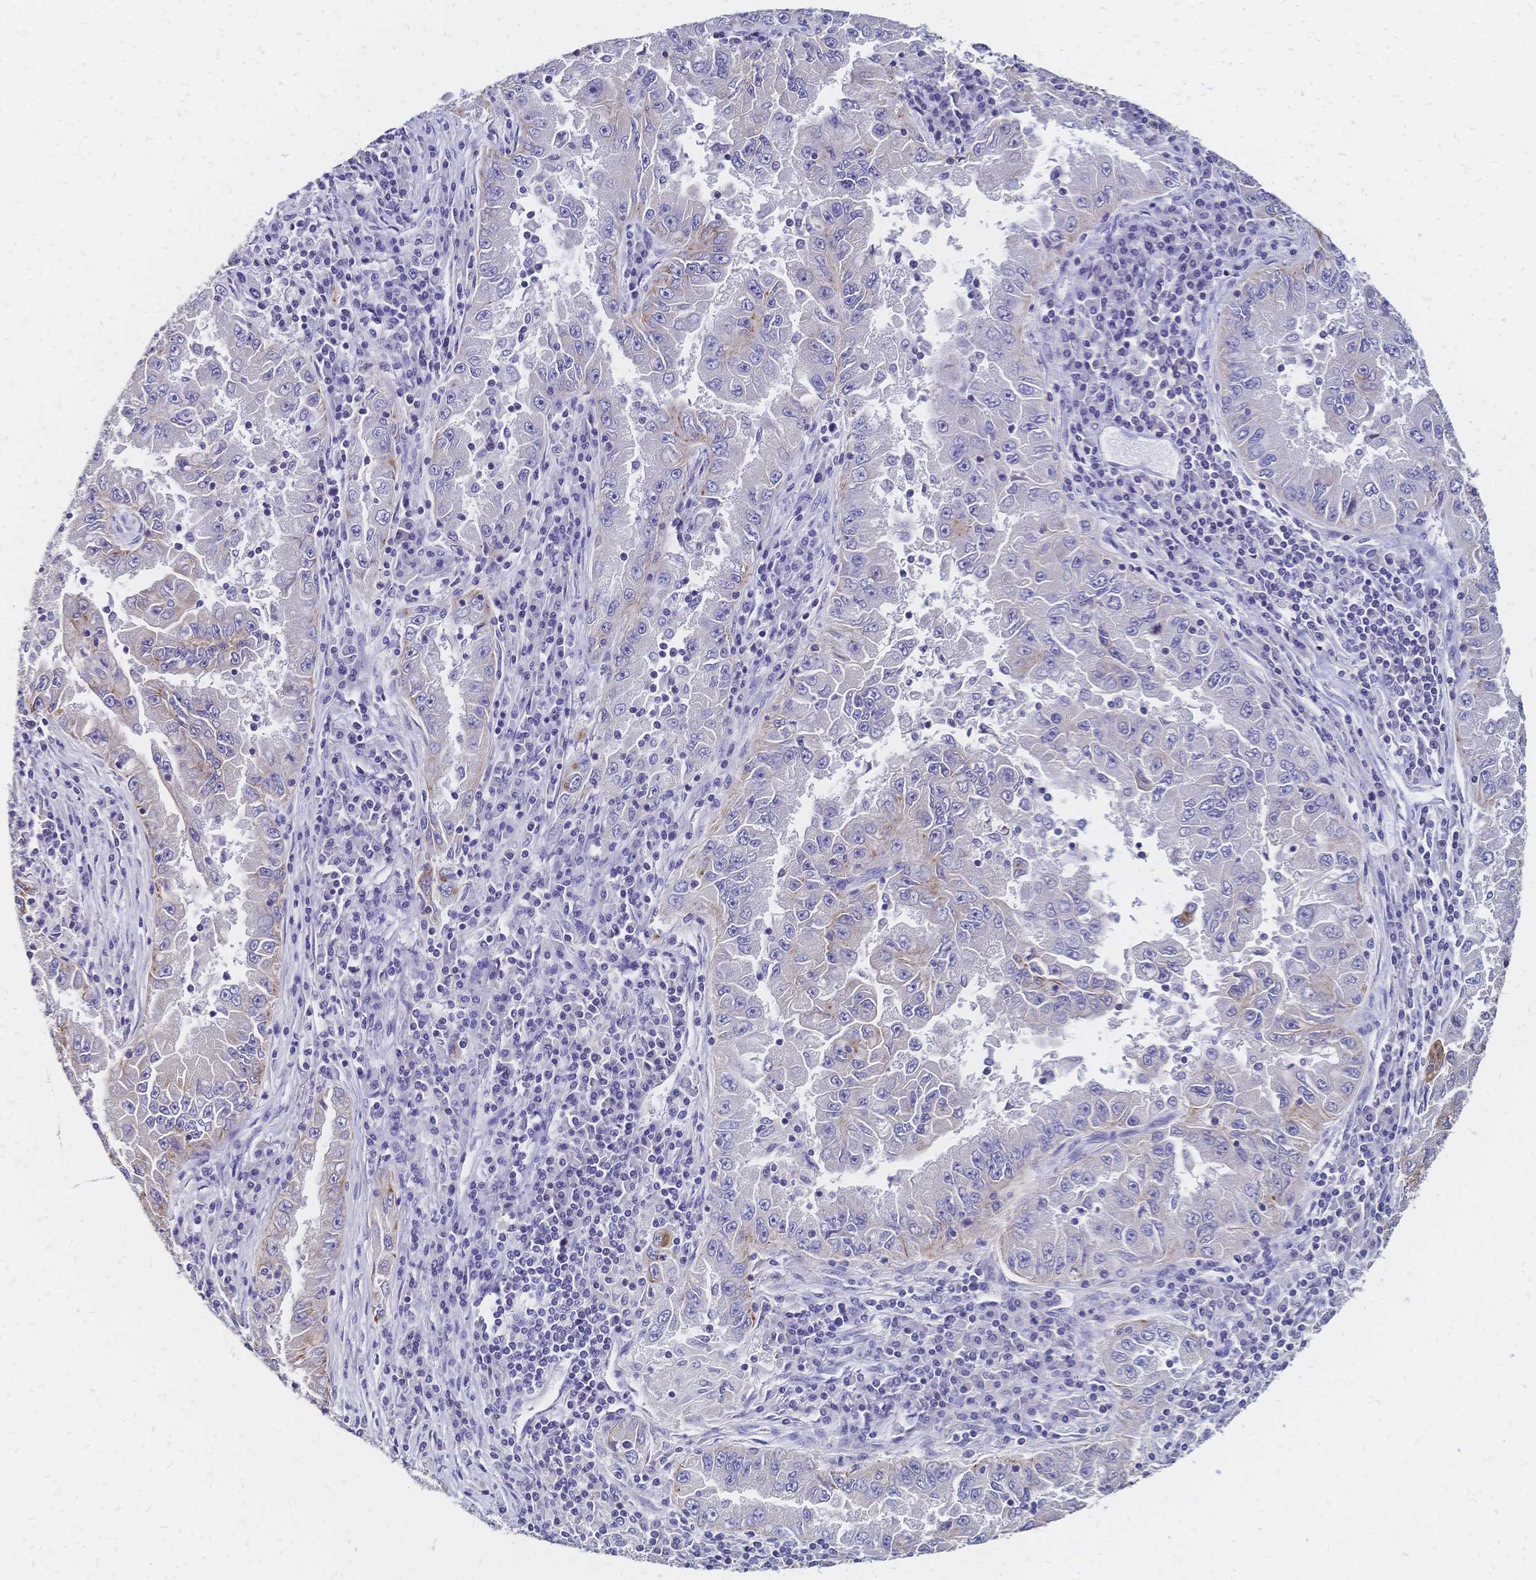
{"staining": {"intensity": "moderate", "quantity": "<25%", "location": "cytoplasmic/membranous"}, "tissue": "lung cancer", "cell_type": "Tumor cells", "image_type": "cancer", "snomed": [{"axis": "morphology", "description": "Adenocarcinoma, NOS"}, {"axis": "morphology", "description": "Adenocarcinoma primary or metastatic"}, {"axis": "topography", "description": "Lung"}], "caption": "Lung cancer was stained to show a protein in brown. There is low levels of moderate cytoplasmic/membranous positivity in about <25% of tumor cells.", "gene": "DTNB", "patient": {"sex": "male", "age": 74}}